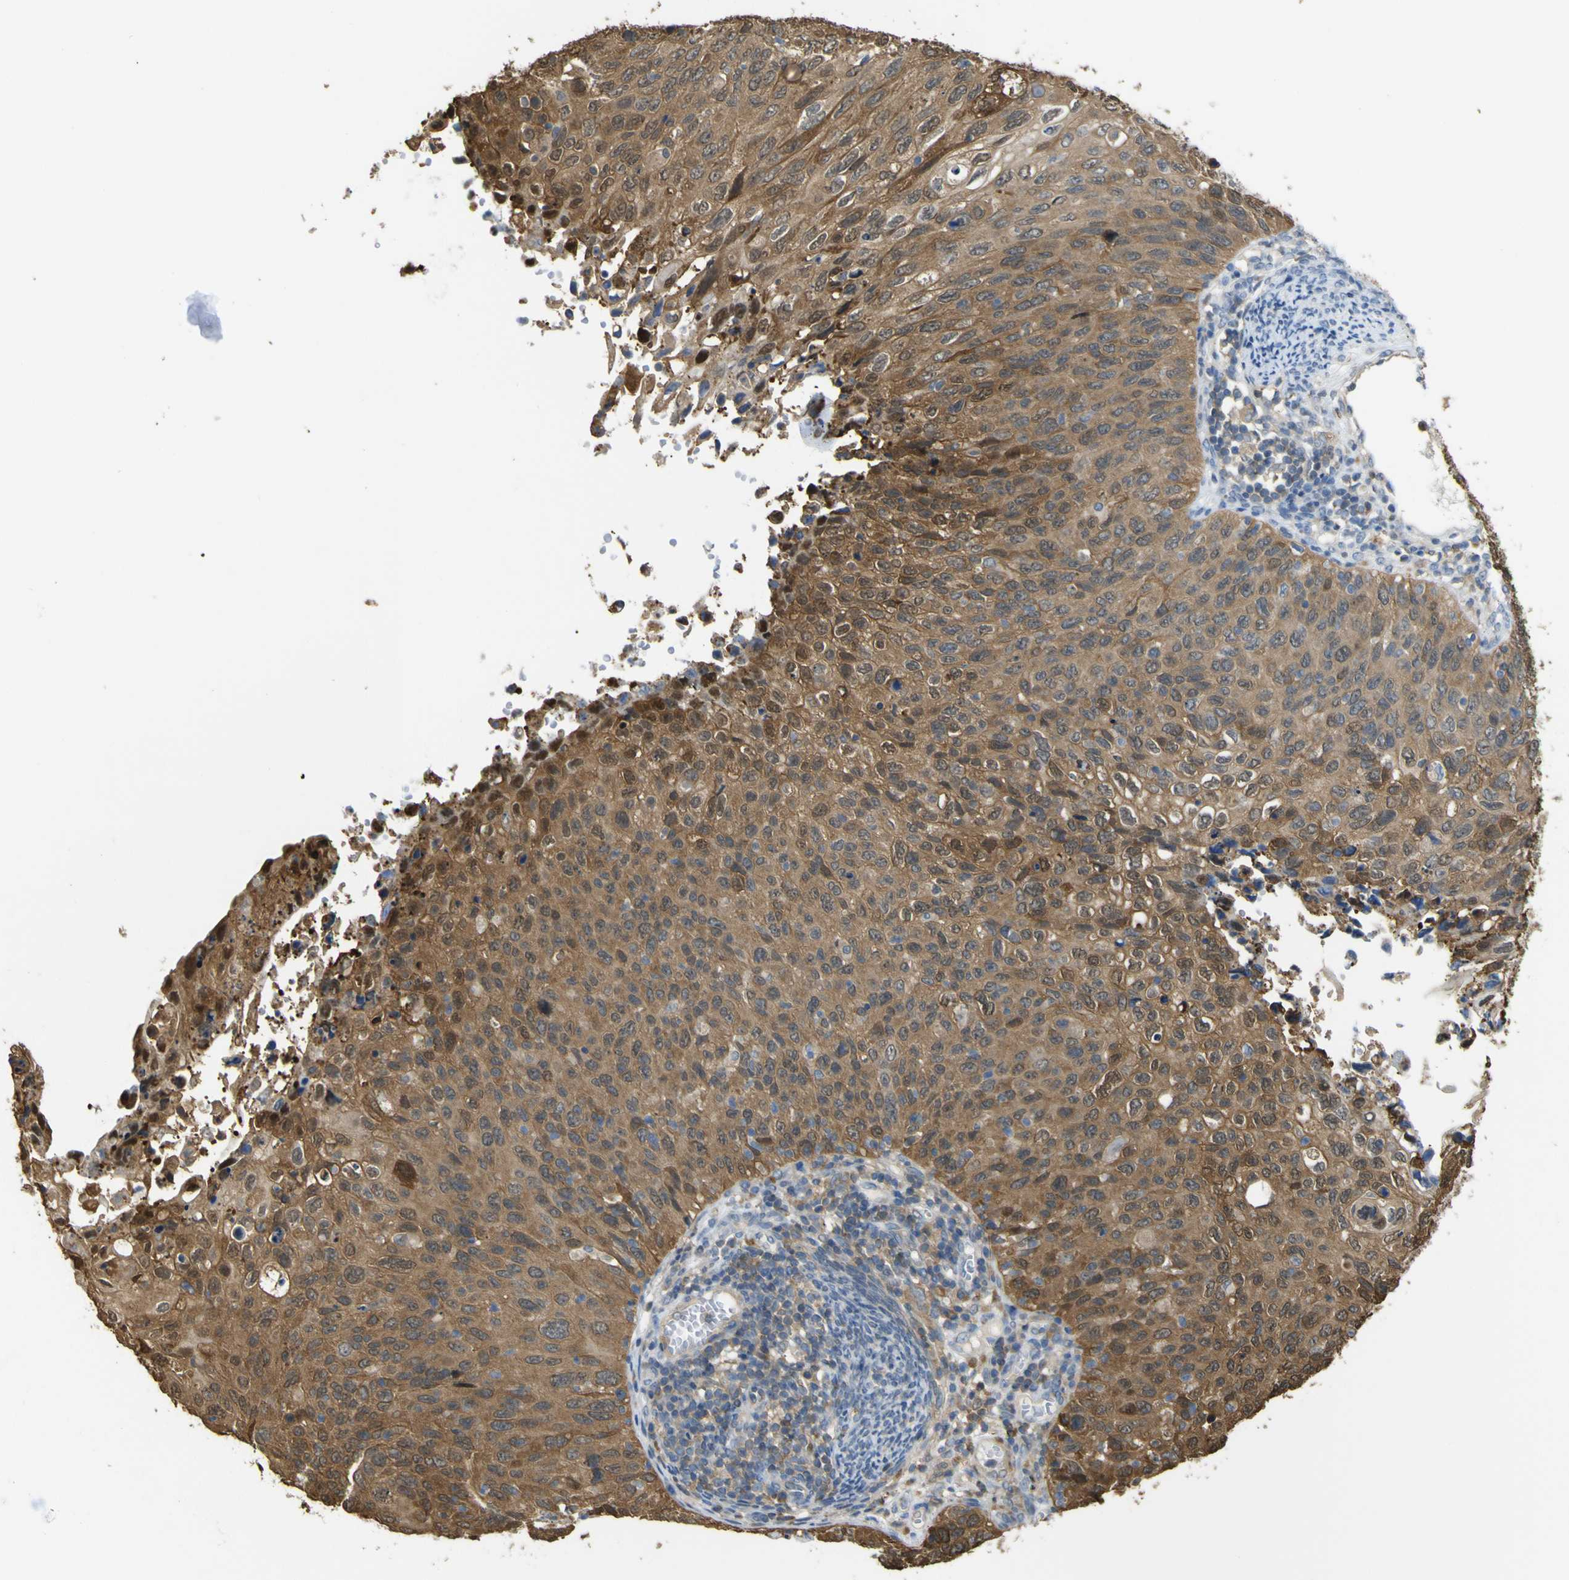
{"staining": {"intensity": "moderate", "quantity": ">75%", "location": "cytoplasmic/membranous,nuclear"}, "tissue": "cervical cancer", "cell_type": "Tumor cells", "image_type": "cancer", "snomed": [{"axis": "morphology", "description": "Squamous cell carcinoma, NOS"}, {"axis": "topography", "description": "Cervix"}], "caption": "IHC (DAB) staining of human cervical cancer (squamous cell carcinoma) reveals moderate cytoplasmic/membranous and nuclear protein positivity in approximately >75% of tumor cells.", "gene": "ABHD3", "patient": {"sex": "female", "age": 70}}